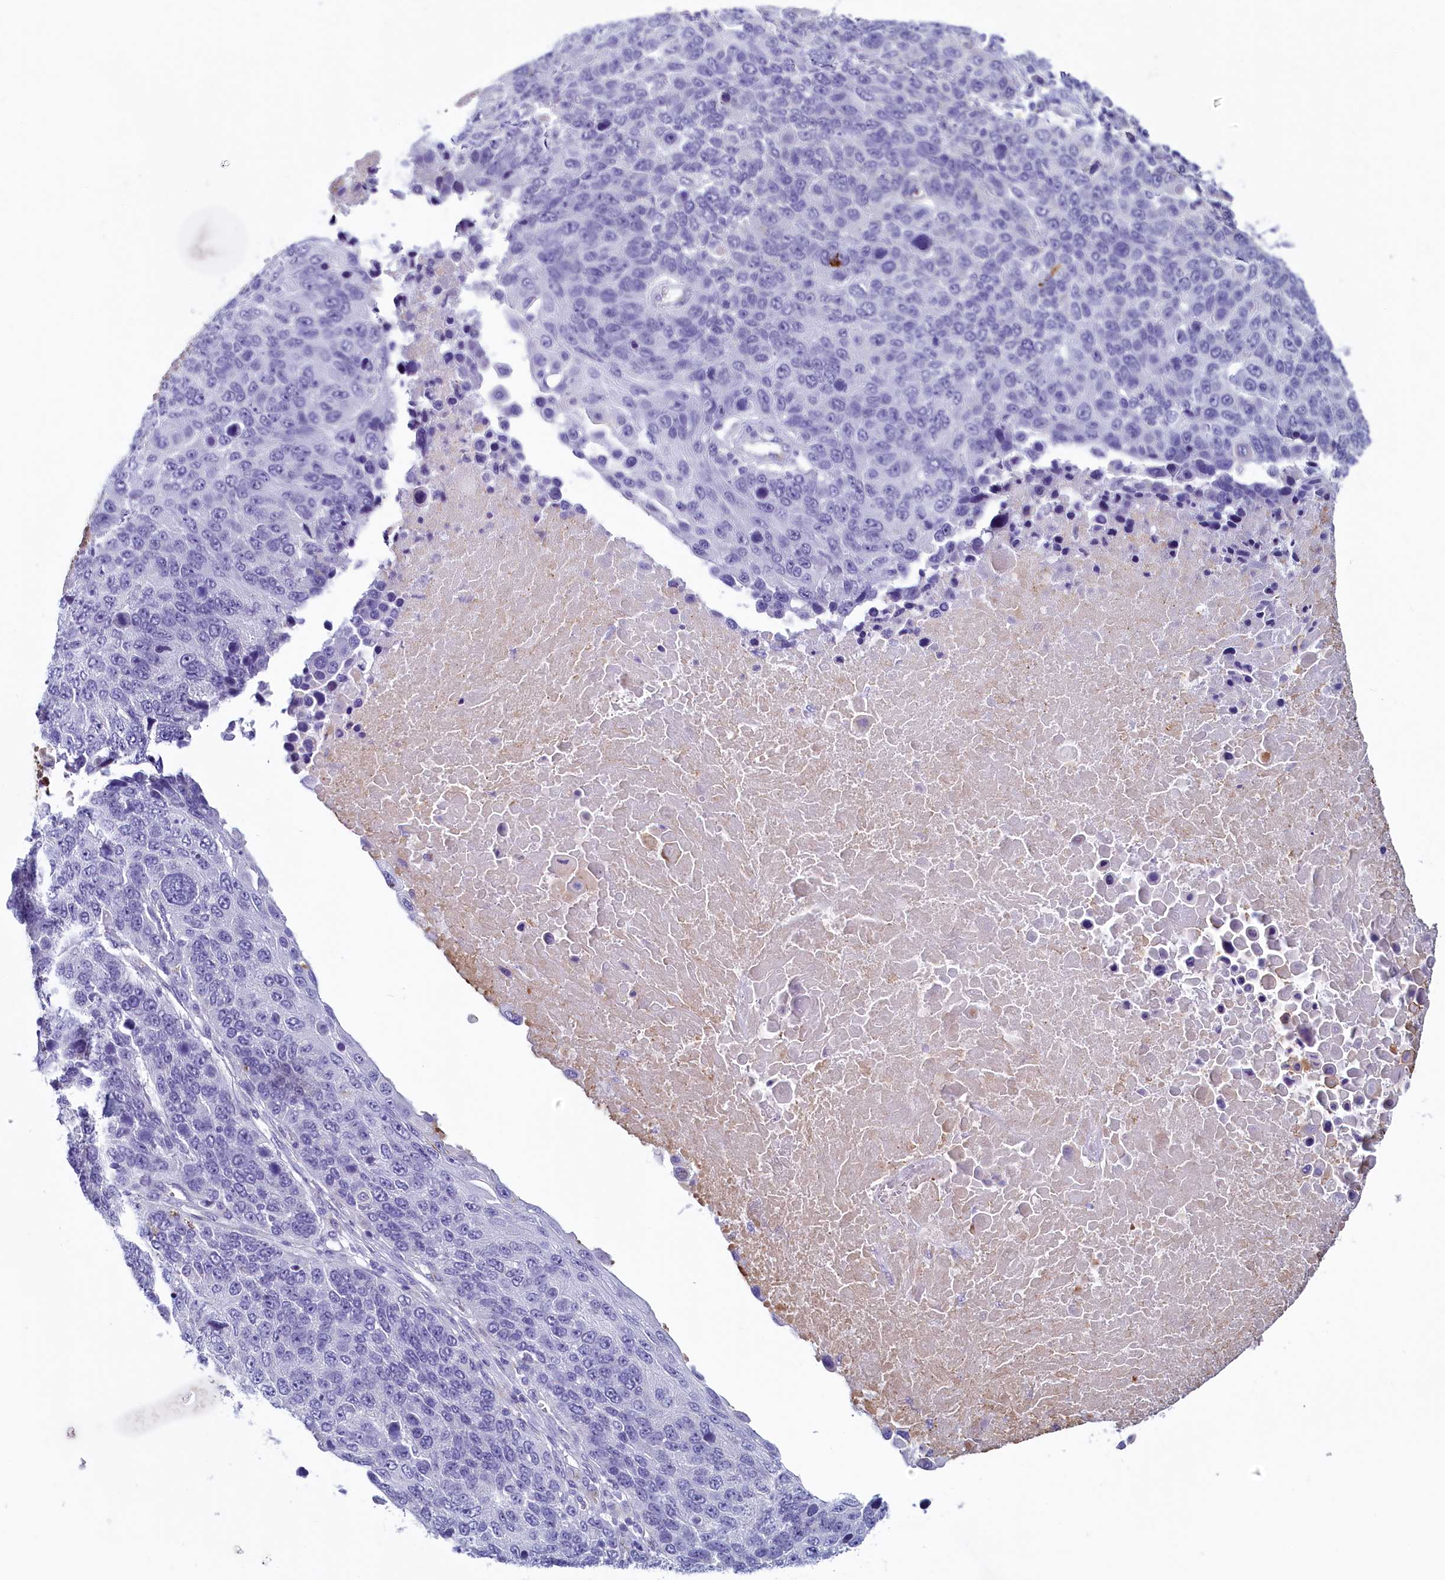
{"staining": {"intensity": "negative", "quantity": "none", "location": "none"}, "tissue": "lung cancer", "cell_type": "Tumor cells", "image_type": "cancer", "snomed": [{"axis": "morphology", "description": "Normal tissue, NOS"}, {"axis": "morphology", "description": "Squamous cell carcinoma, NOS"}, {"axis": "topography", "description": "Lymph node"}, {"axis": "topography", "description": "Lung"}], "caption": "Lung cancer (squamous cell carcinoma) was stained to show a protein in brown. There is no significant expression in tumor cells. Brightfield microscopy of immunohistochemistry (IHC) stained with DAB (brown) and hematoxylin (blue), captured at high magnification.", "gene": "INSC", "patient": {"sex": "male", "age": 66}}